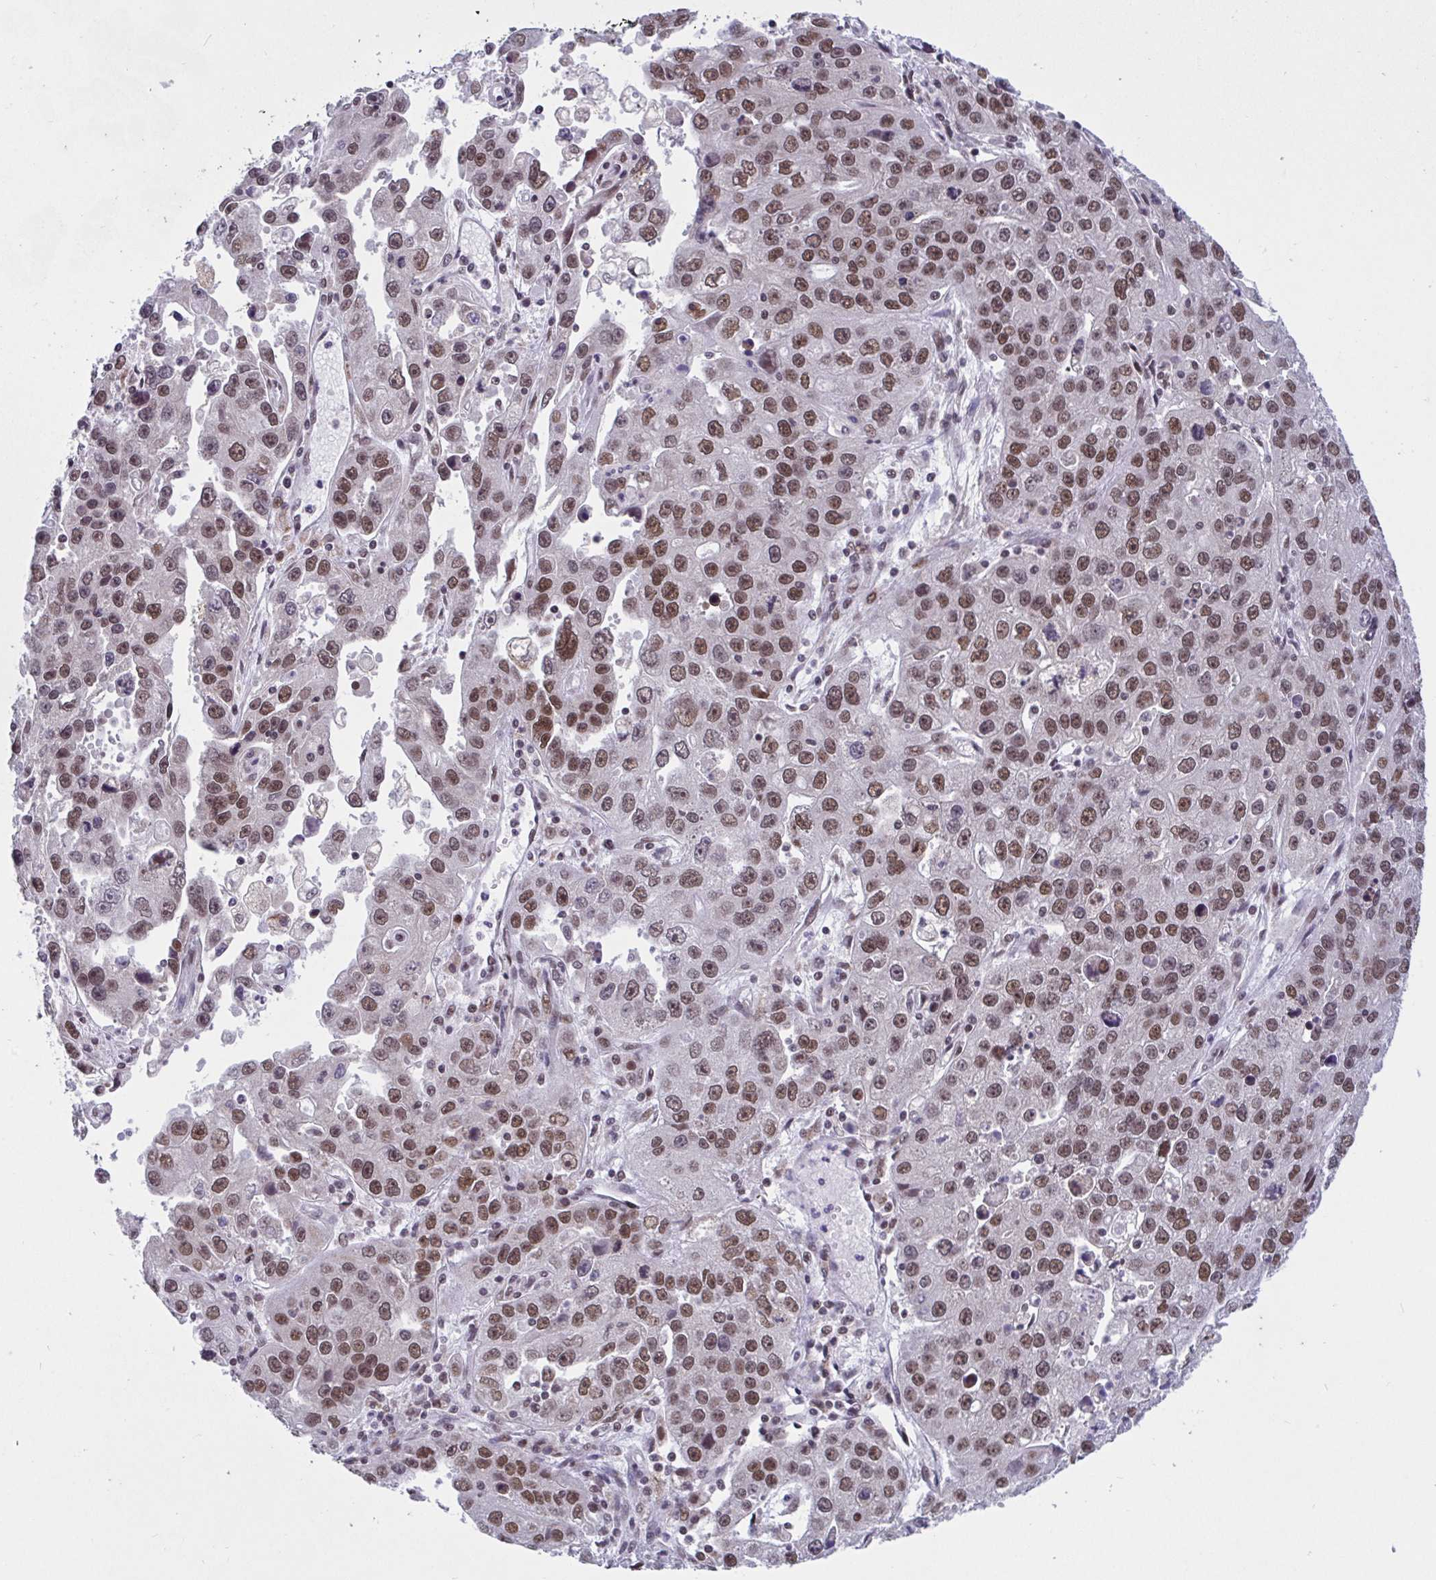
{"staining": {"intensity": "moderate", "quantity": ">75%", "location": "nuclear"}, "tissue": "endometrial cancer", "cell_type": "Tumor cells", "image_type": "cancer", "snomed": [{"axis": "morphology", "description": "Adenocarcinoma, NOS"}, {"axis": "topography", "description": "Uterus"}], "caption": "Adenocarcinoma (endometrial) was stained to show a protein in brown. There is medium levels of moderate nuclear expression in approximately >75% of tumor cells.", "gene": "PHF10", "patient": {"sex": "female", "age": 62}}